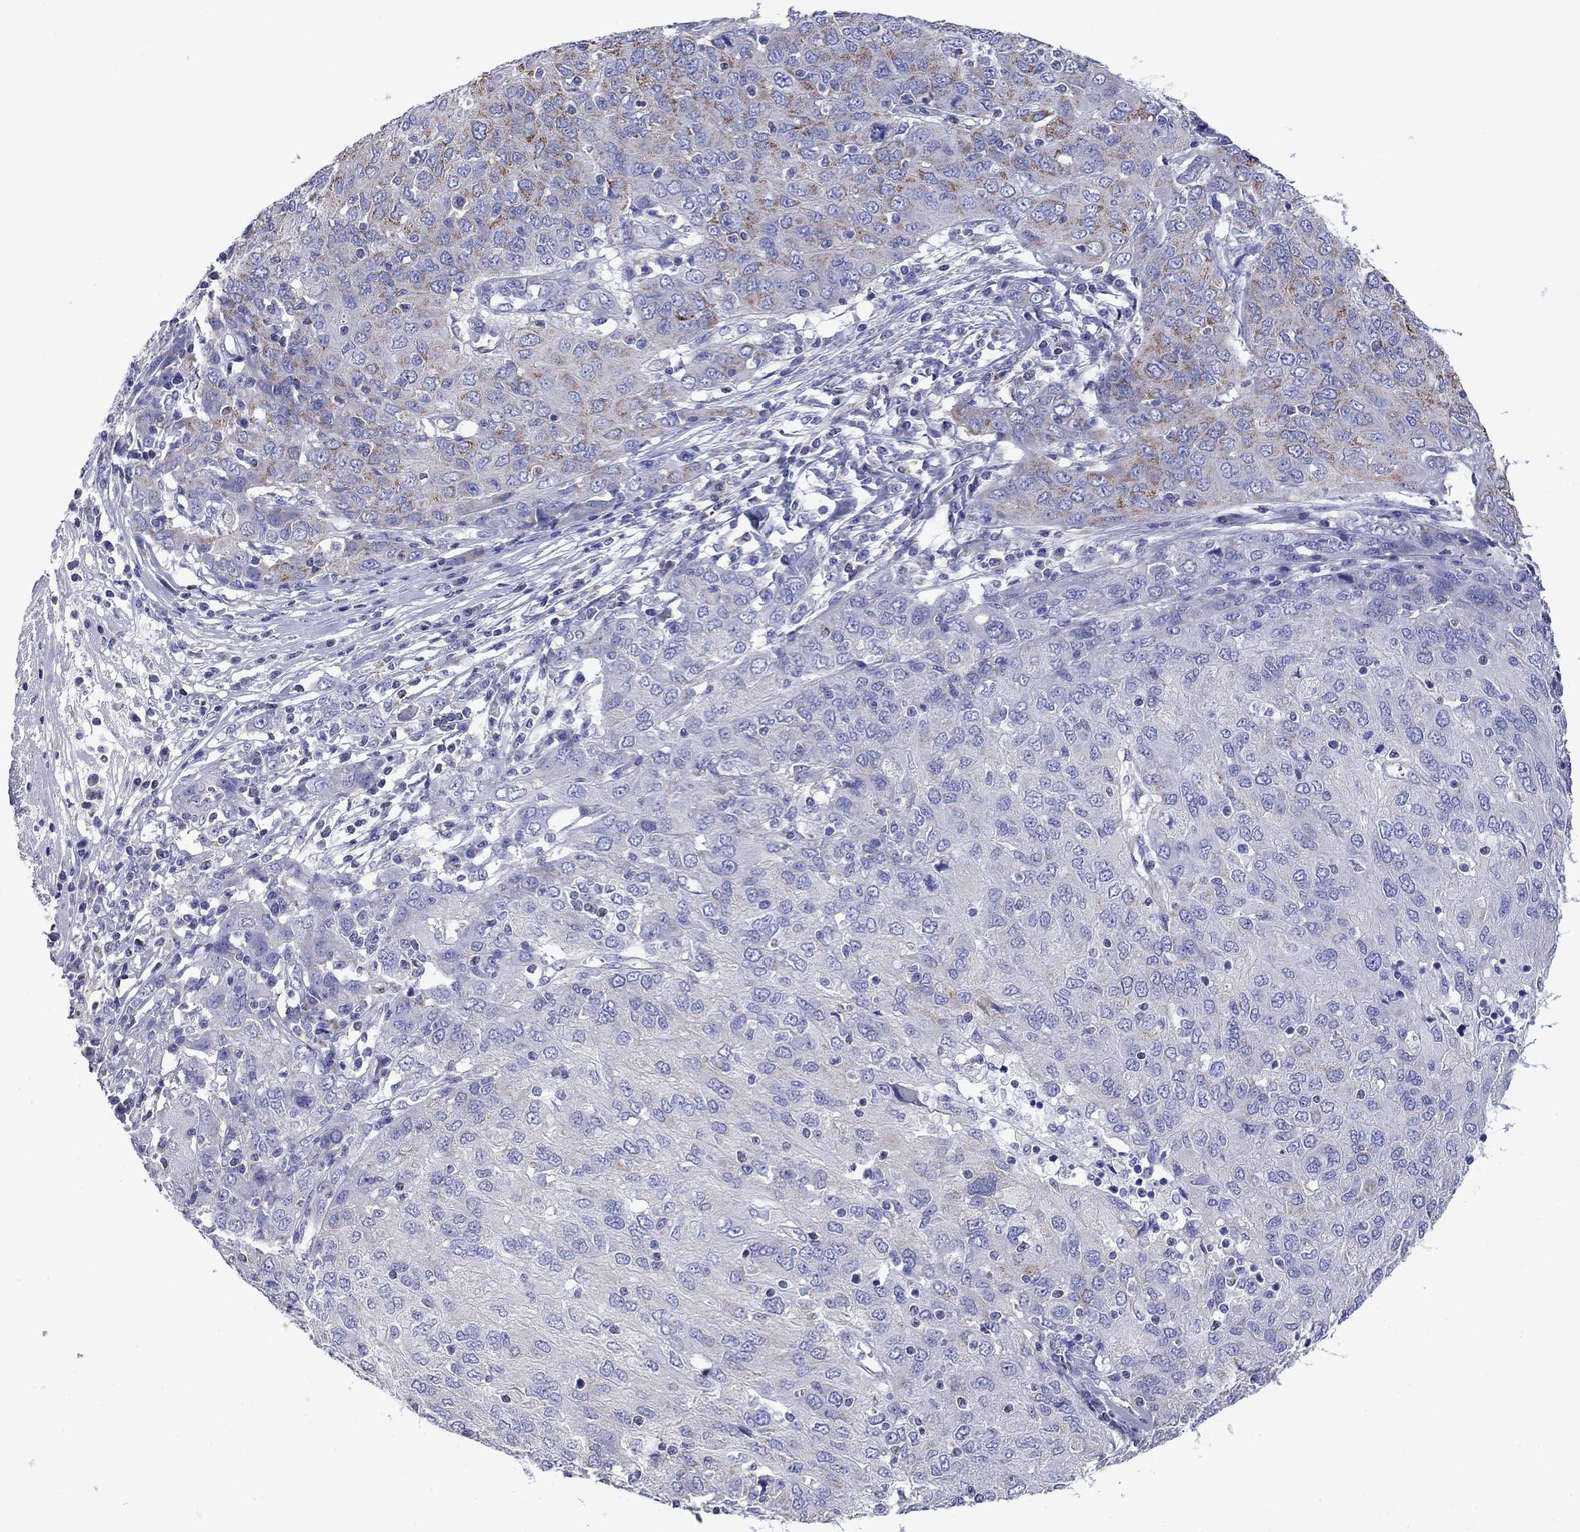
{"staining": {"intensity": "weak", "quantity": "<25%", "location": "cytoplasmic/membranous"}, "tissue": "ovarian cancer", "cell_type": "Tumor cells", "image_type": "cancer", "snomed": [{"axis": "morphology", "description": "Carcinoma, endometroid"}, {"axis": "topography", "description": "Ovary"}], "caption": "Protein analysis of ovarian cancer exhibits no significant expression in tumor cells.", "gene": "ACADSB", "patient": {"sex": "female", "age": 50}}